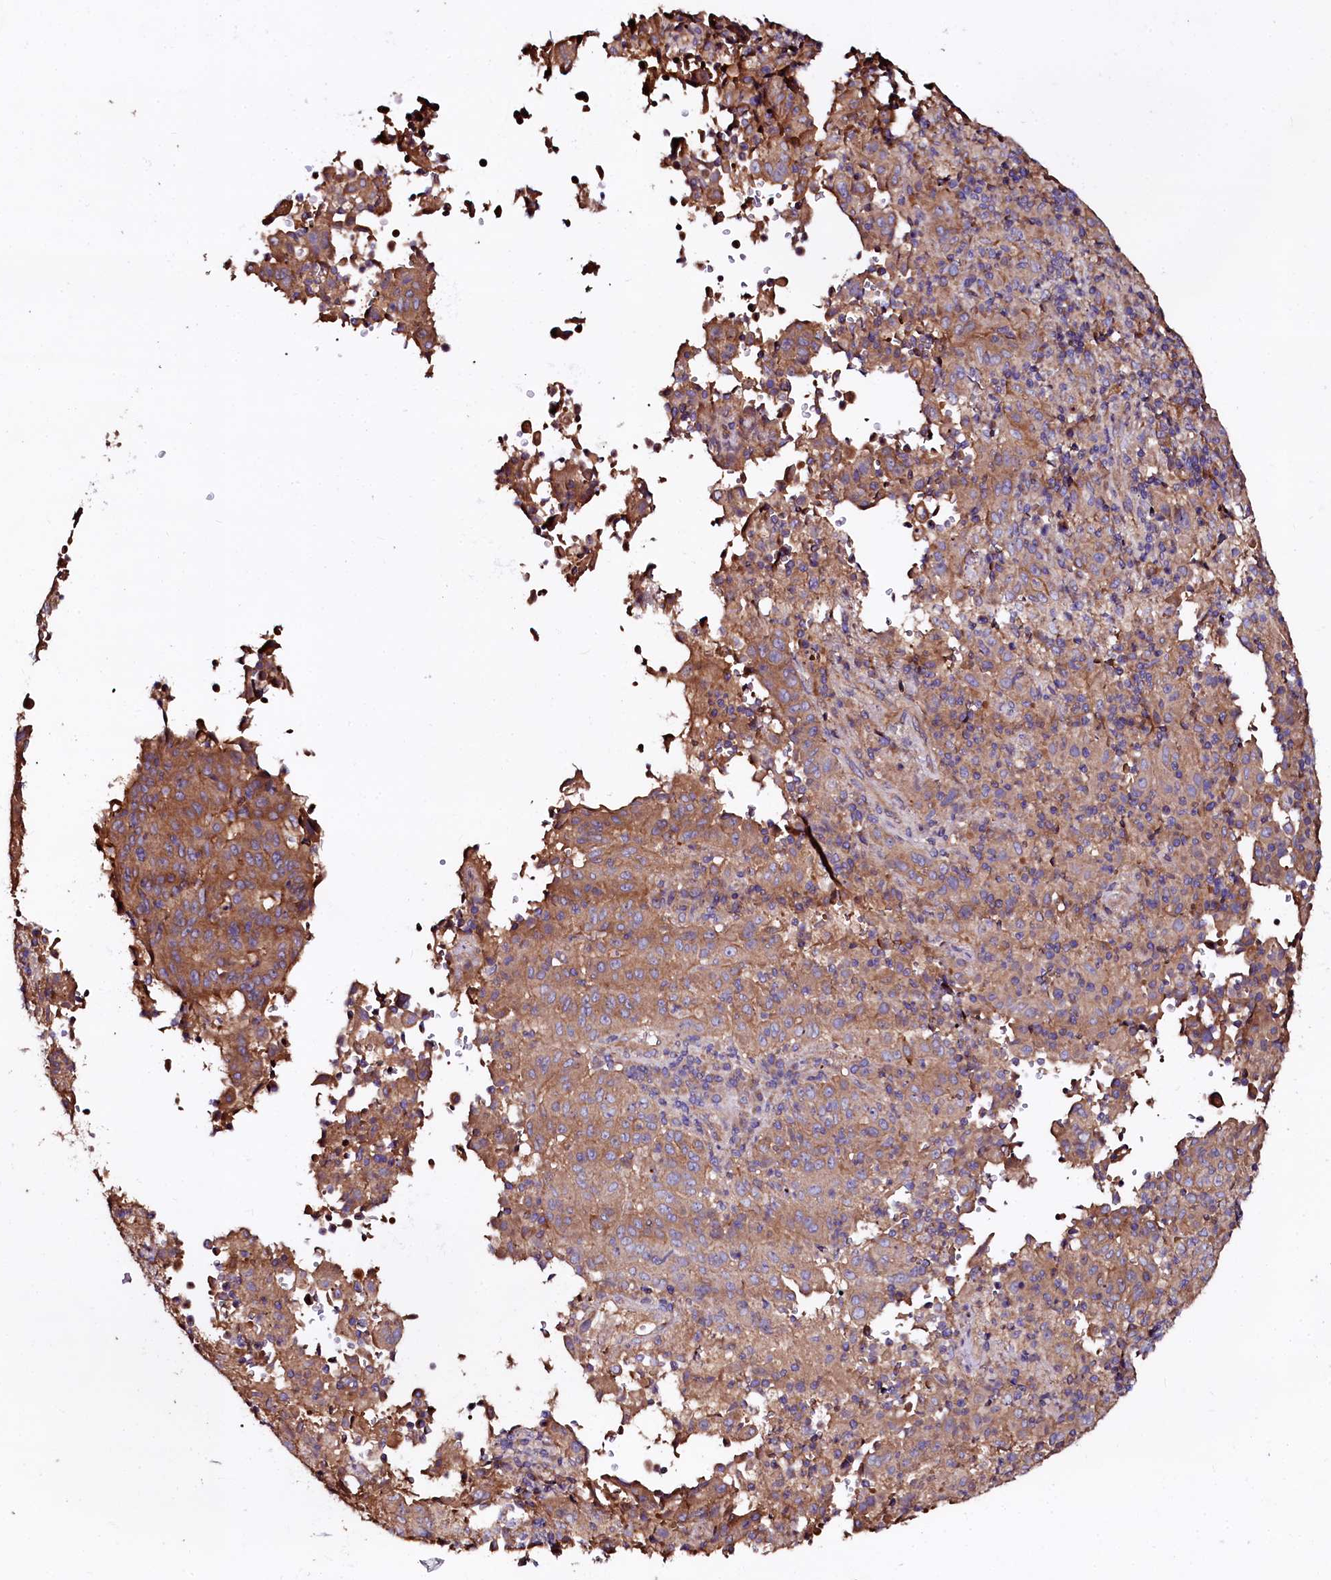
{"staining": {"intensity": "moderate", "quantity": ">75%", "location": "cytoplasmic/membranous"}, "tissue": "pancreatic cancer", "cell_type": "Tumor cells", "image_type": "cancer", "snomed": [{"axis": "morphology", "description": "Adenocarcinoma, NOS"}, {"axis": "topography", "description": "Pancreas"}], "caption": "The immunohistochemical stain shows moderate cytoplasmic/membranous expression in tumor cells of pancreatic cancer tissue.", "gene": "APPL2", "patient": {"sex": "male", "age": 51}}